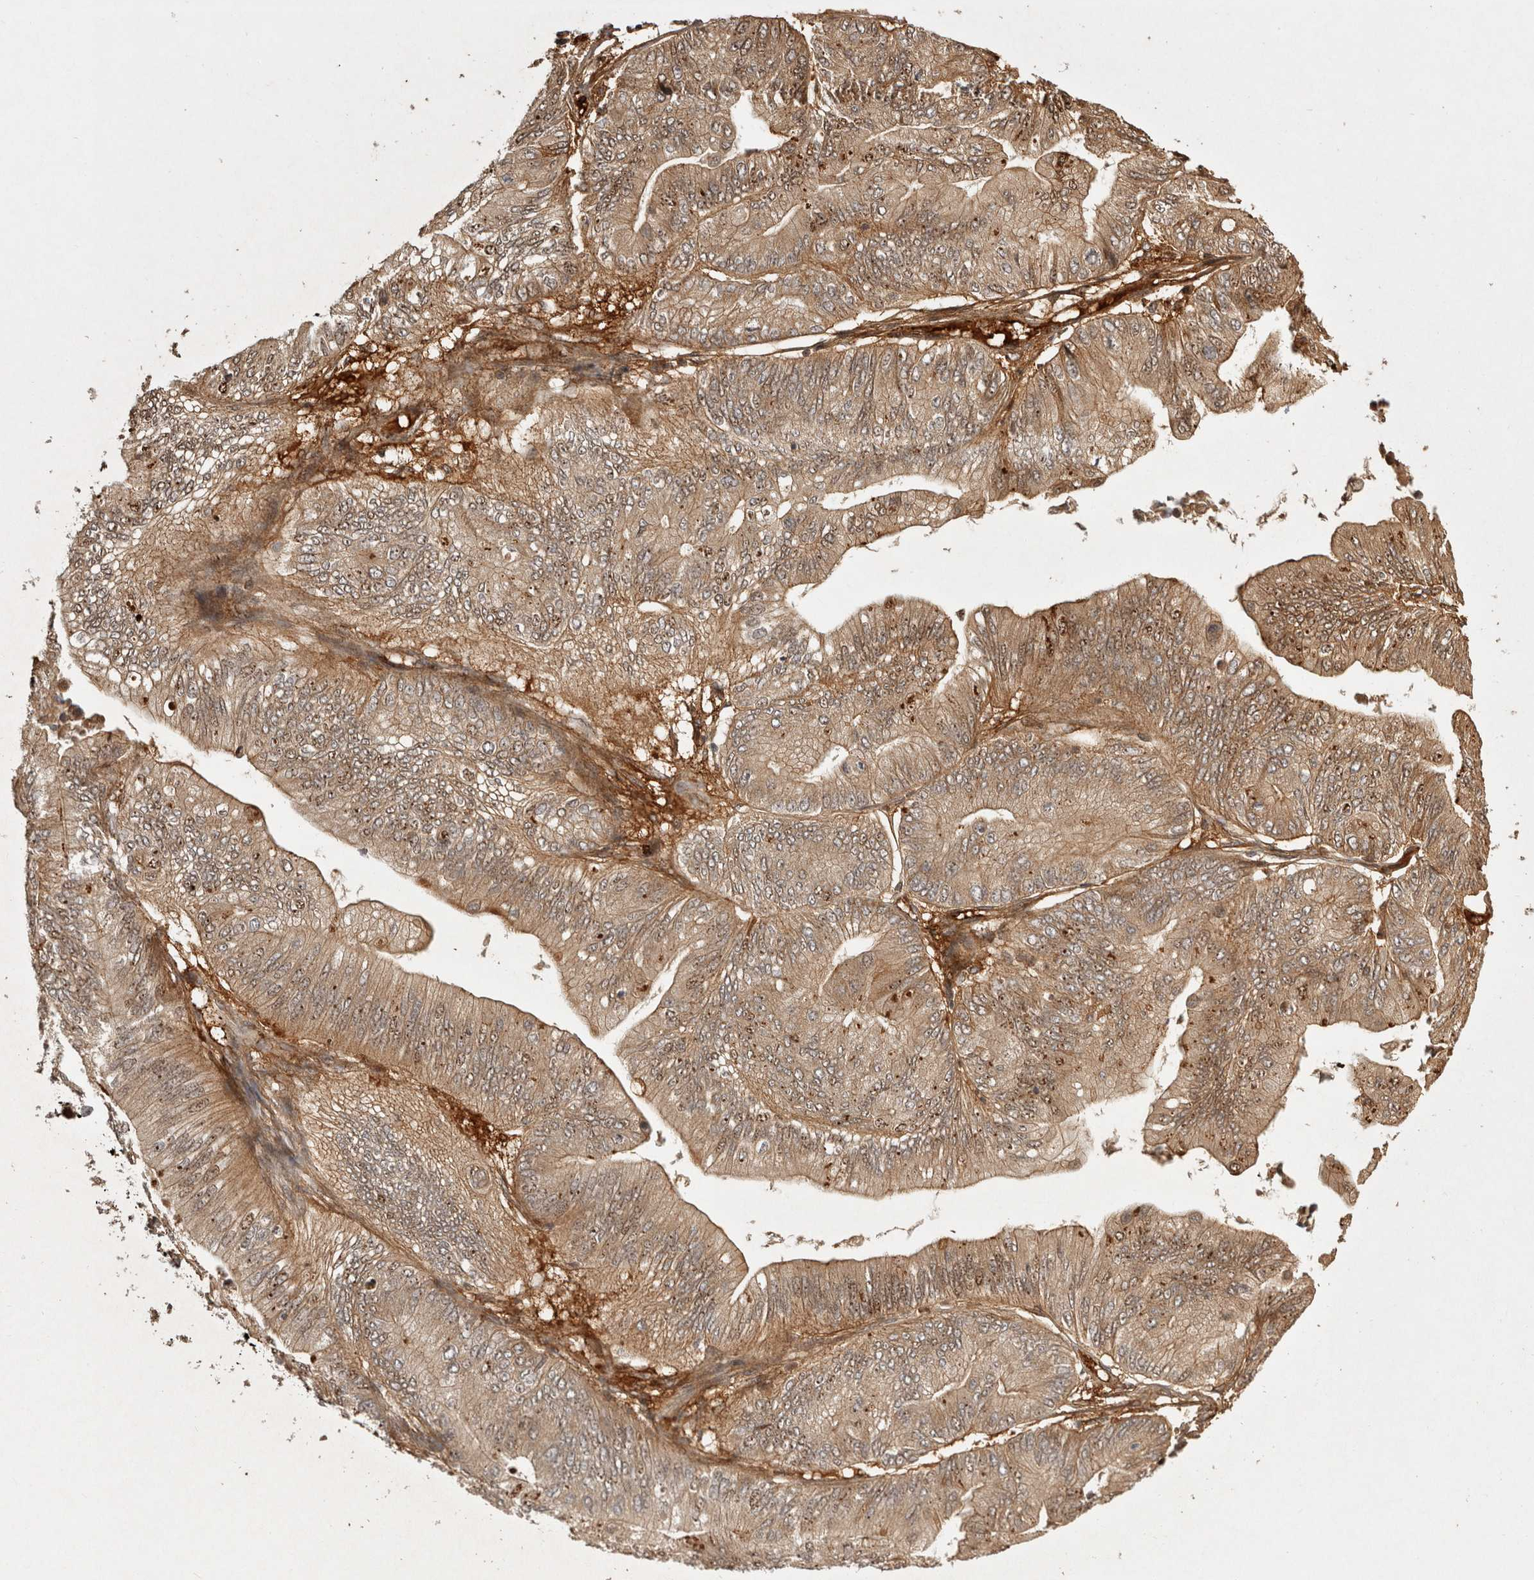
{"staining": {"intensity": "weak", "quantity": ">75%", "location": "cytoplasmic/membranous"}, "tissue": "ovarian cancer", "cell_type": "Tumor cells", "image_type": "cancer", "snomed": [{"axis": "morphology", "description": "Cystadenocarcinoma, mucinous, NOS"}, {"axis": "topography", "description": "Ovary"}], "caption": "Protein staining of mucinous cystadenocarcinoma (ovarian) tissue shows weak cytoplasmic/membranous staining in about >75% of tumor cells.", "gene": "CAMSAP2", "patient": {"sex": "female", "age": 61}}